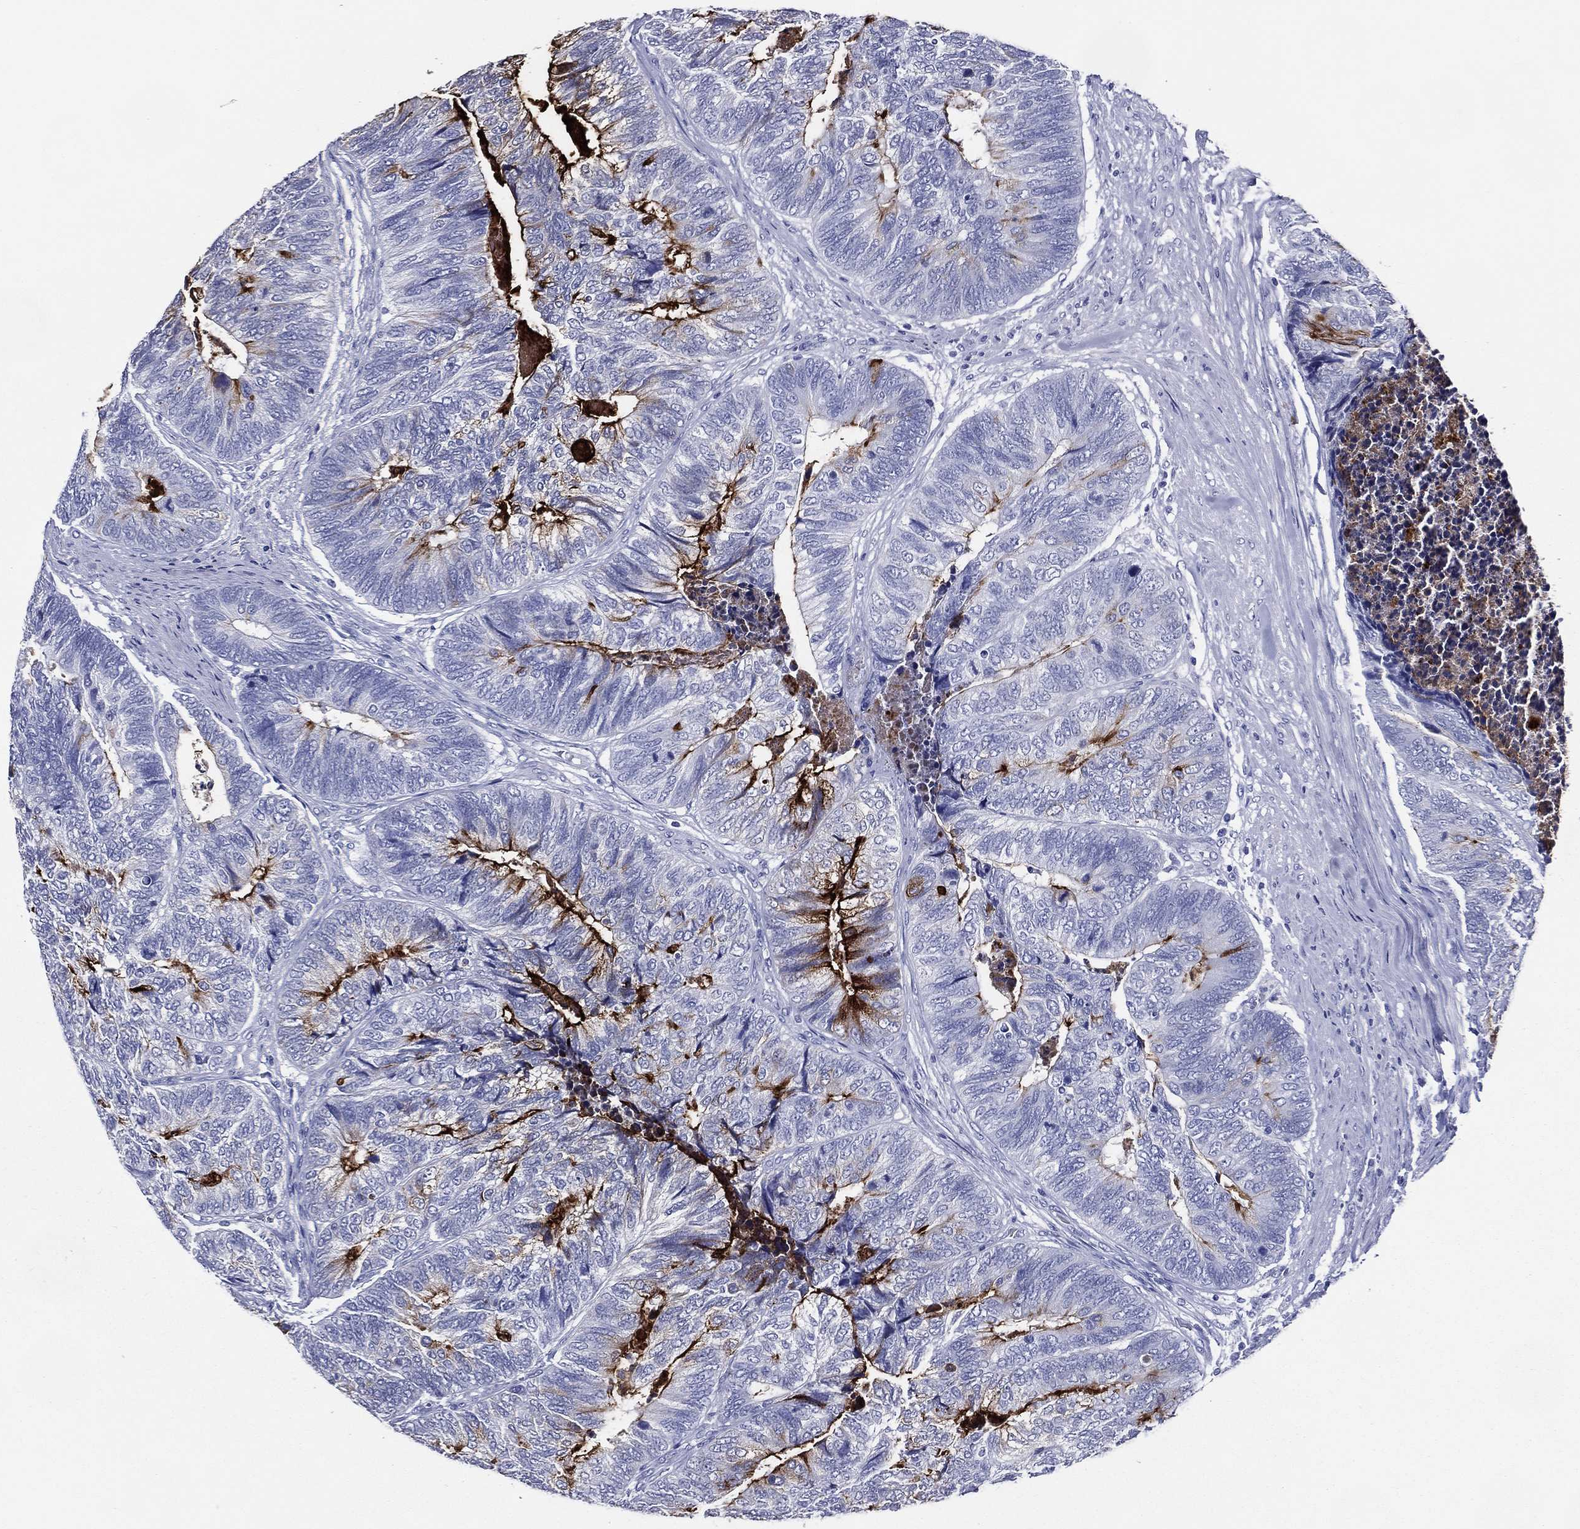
{"staining": {"intensity": "strong", "quantity": "25%-75%", "location": "cytoplasmic/membranous"}, "tissue": "colorectal cancer", "cell_type": "Tumor cells", "image_type": "cancer", "snomed": [{"axis": "morphology", "description": "Adenocarcinoma, NOS"}, {"axis": "topography", "description": "Colon"}], "caption": "Human colorectal adenocarcinoma stained with a protein marker displays strong staining in tumor cells.", "gene": "ACE2", "patient": {"sex": "female", "age": 67}}